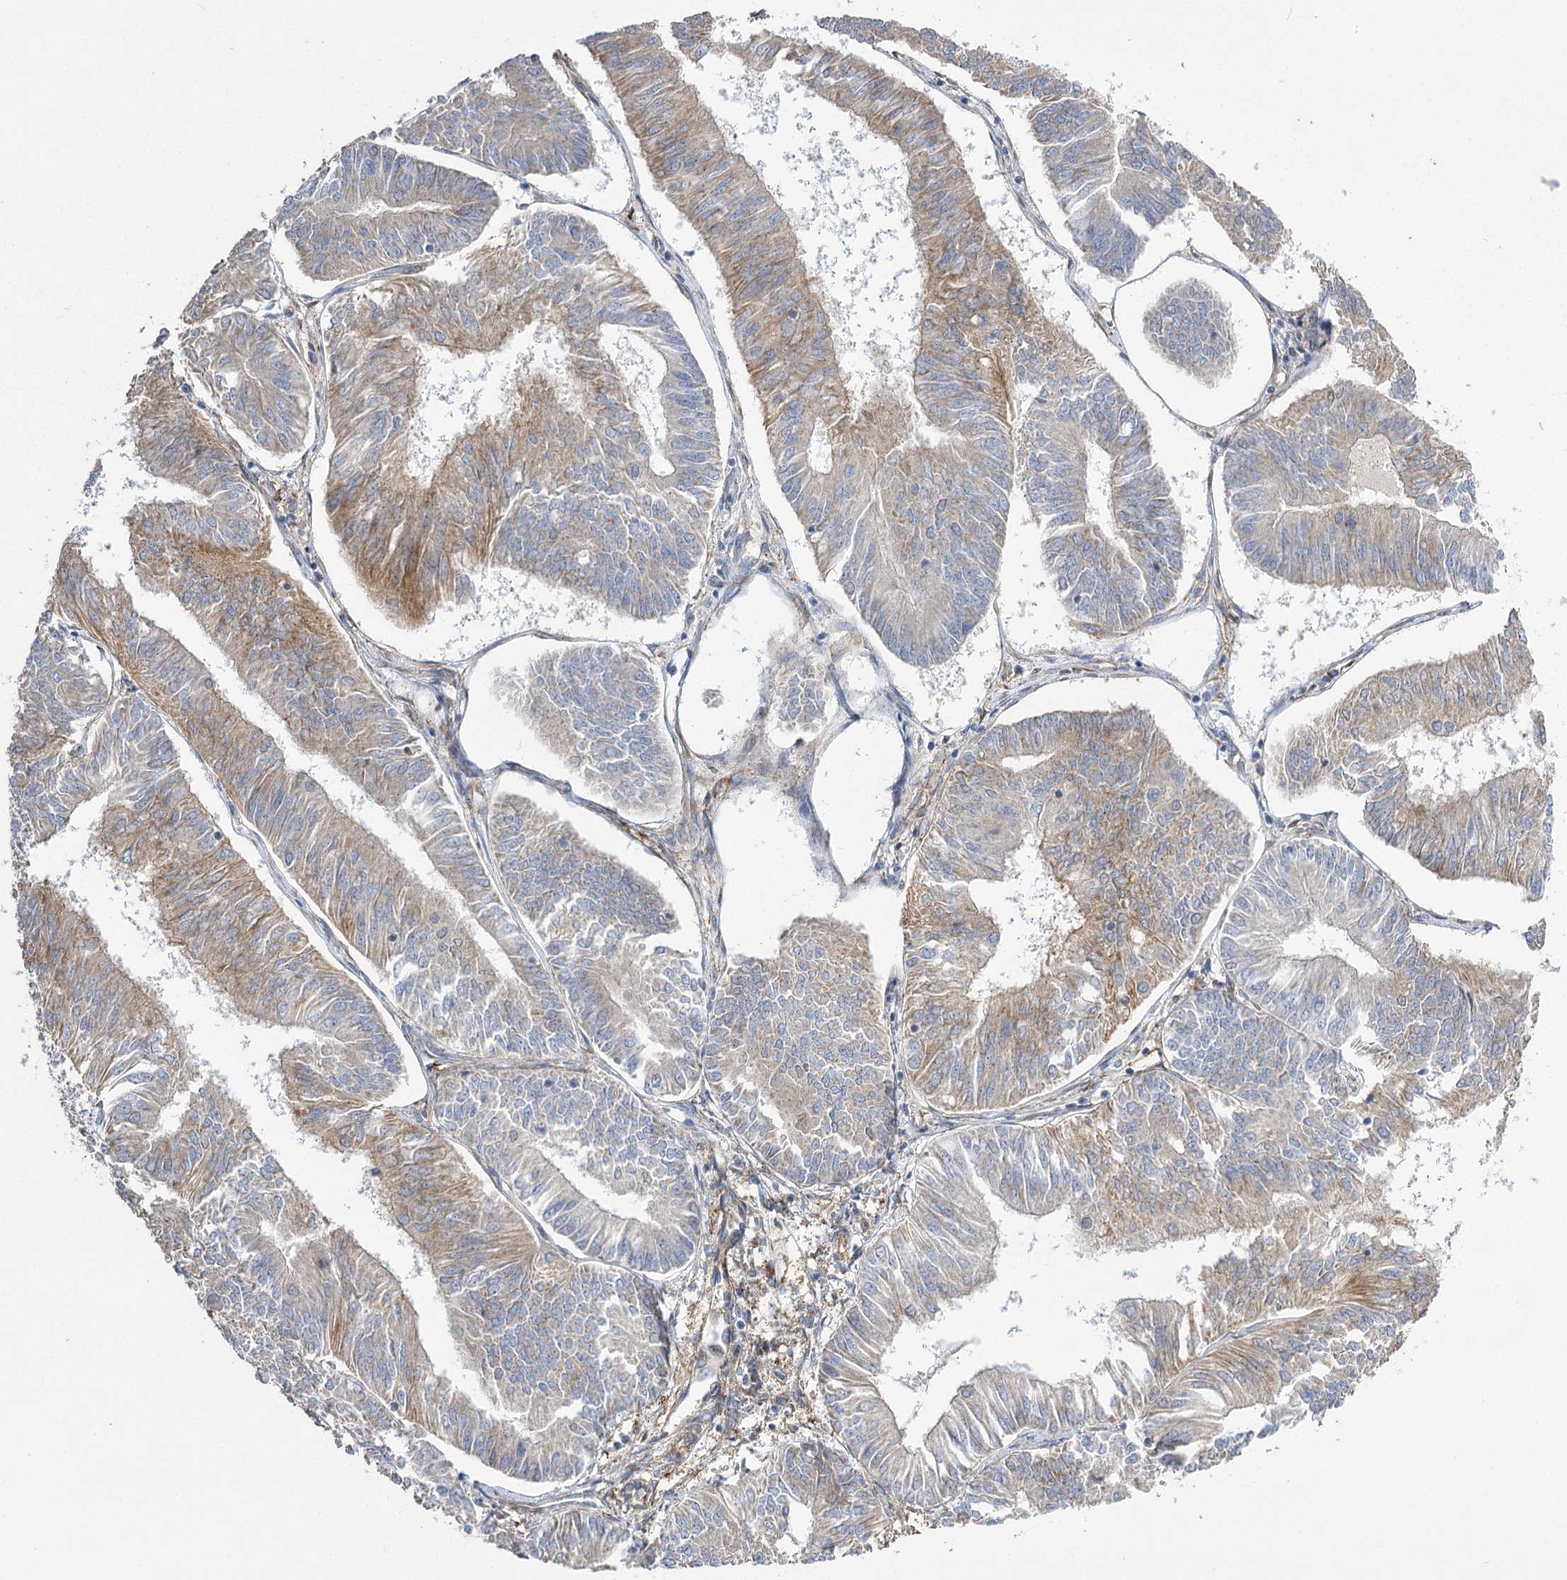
{"staining": {"intensity": "weak", "quantity": "25%-75%", "location": "cytoplasmic/membranous"}, "tissue": "endometrial cancer", "cell_type": "Tumor cells", "image_type": "cancer", "snomed": [{"axis": "morphology", "description": "Adenocarcinoma, NOS"}, {"axis": "topography", "description": "Endometrium"}], "caption": "Immunohistochemistry image of neoplastic tissue: human adenocarcinoma (endometrial) stained using IHC shows low levels of weak protein expression localized specifically in the cytoplasmic/membranous of tumor cells, appearing as a cytoplasmic/membranous brown color.", "gene": "RMDN2", "patient": {"sex": "female", "age": 58}}